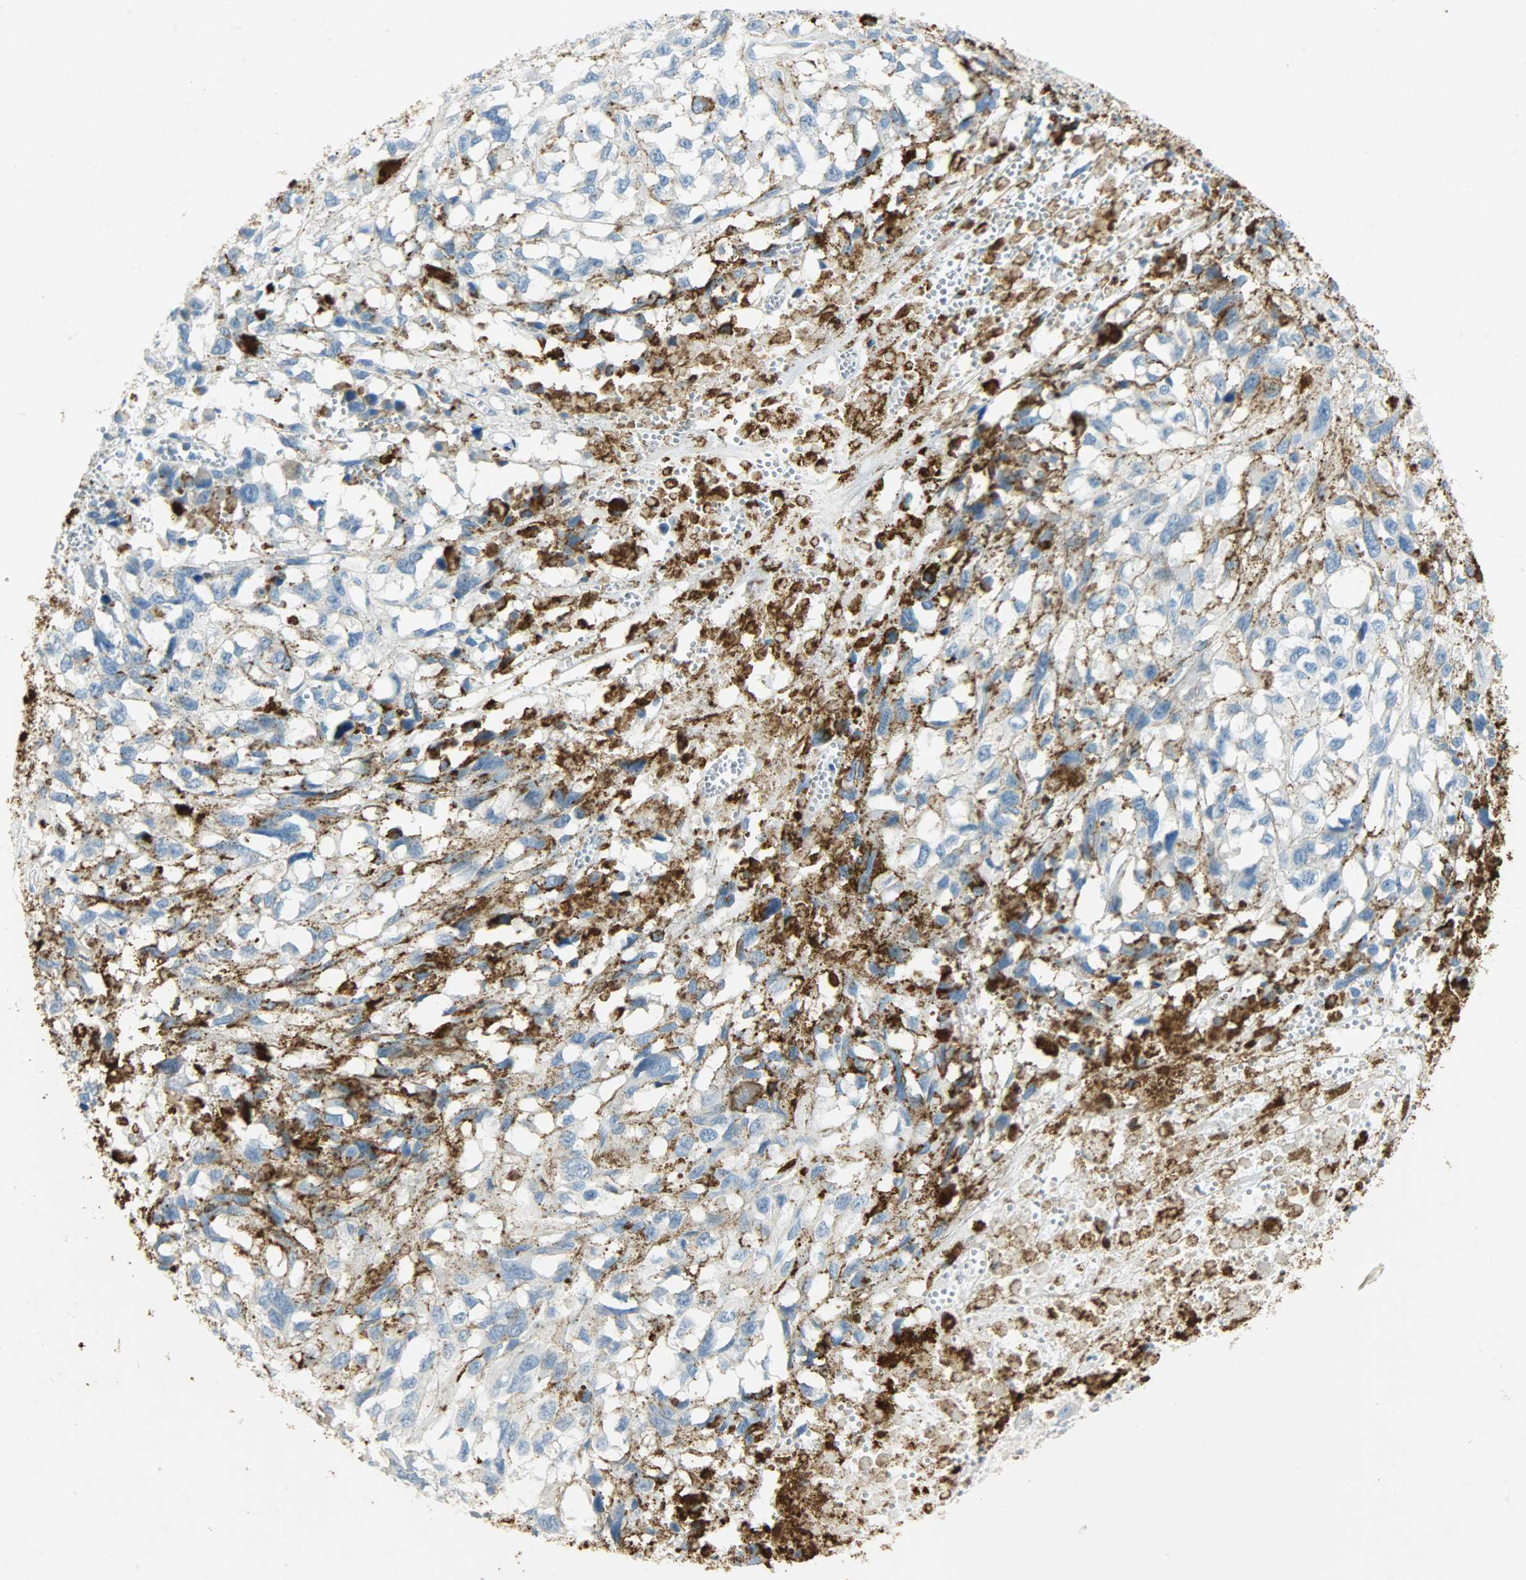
{"staining": {"intensity": "negative", "quantity": "none", "location": "none"}, "tissue": "melanoma", "cell_type": "Tumor cells", "image_type": "cancer", "snomed": [{"axis": "morphology", "description": "Malignant melanoma, Metastatic site"}, {"axis": "topography", "description": "Lymph node"}], "caption": "Protein analysis of melanoma reveals no significant expression in tumor cells.", "gene": "PROM1", "patient": {"sex": "male", "age": 59}}